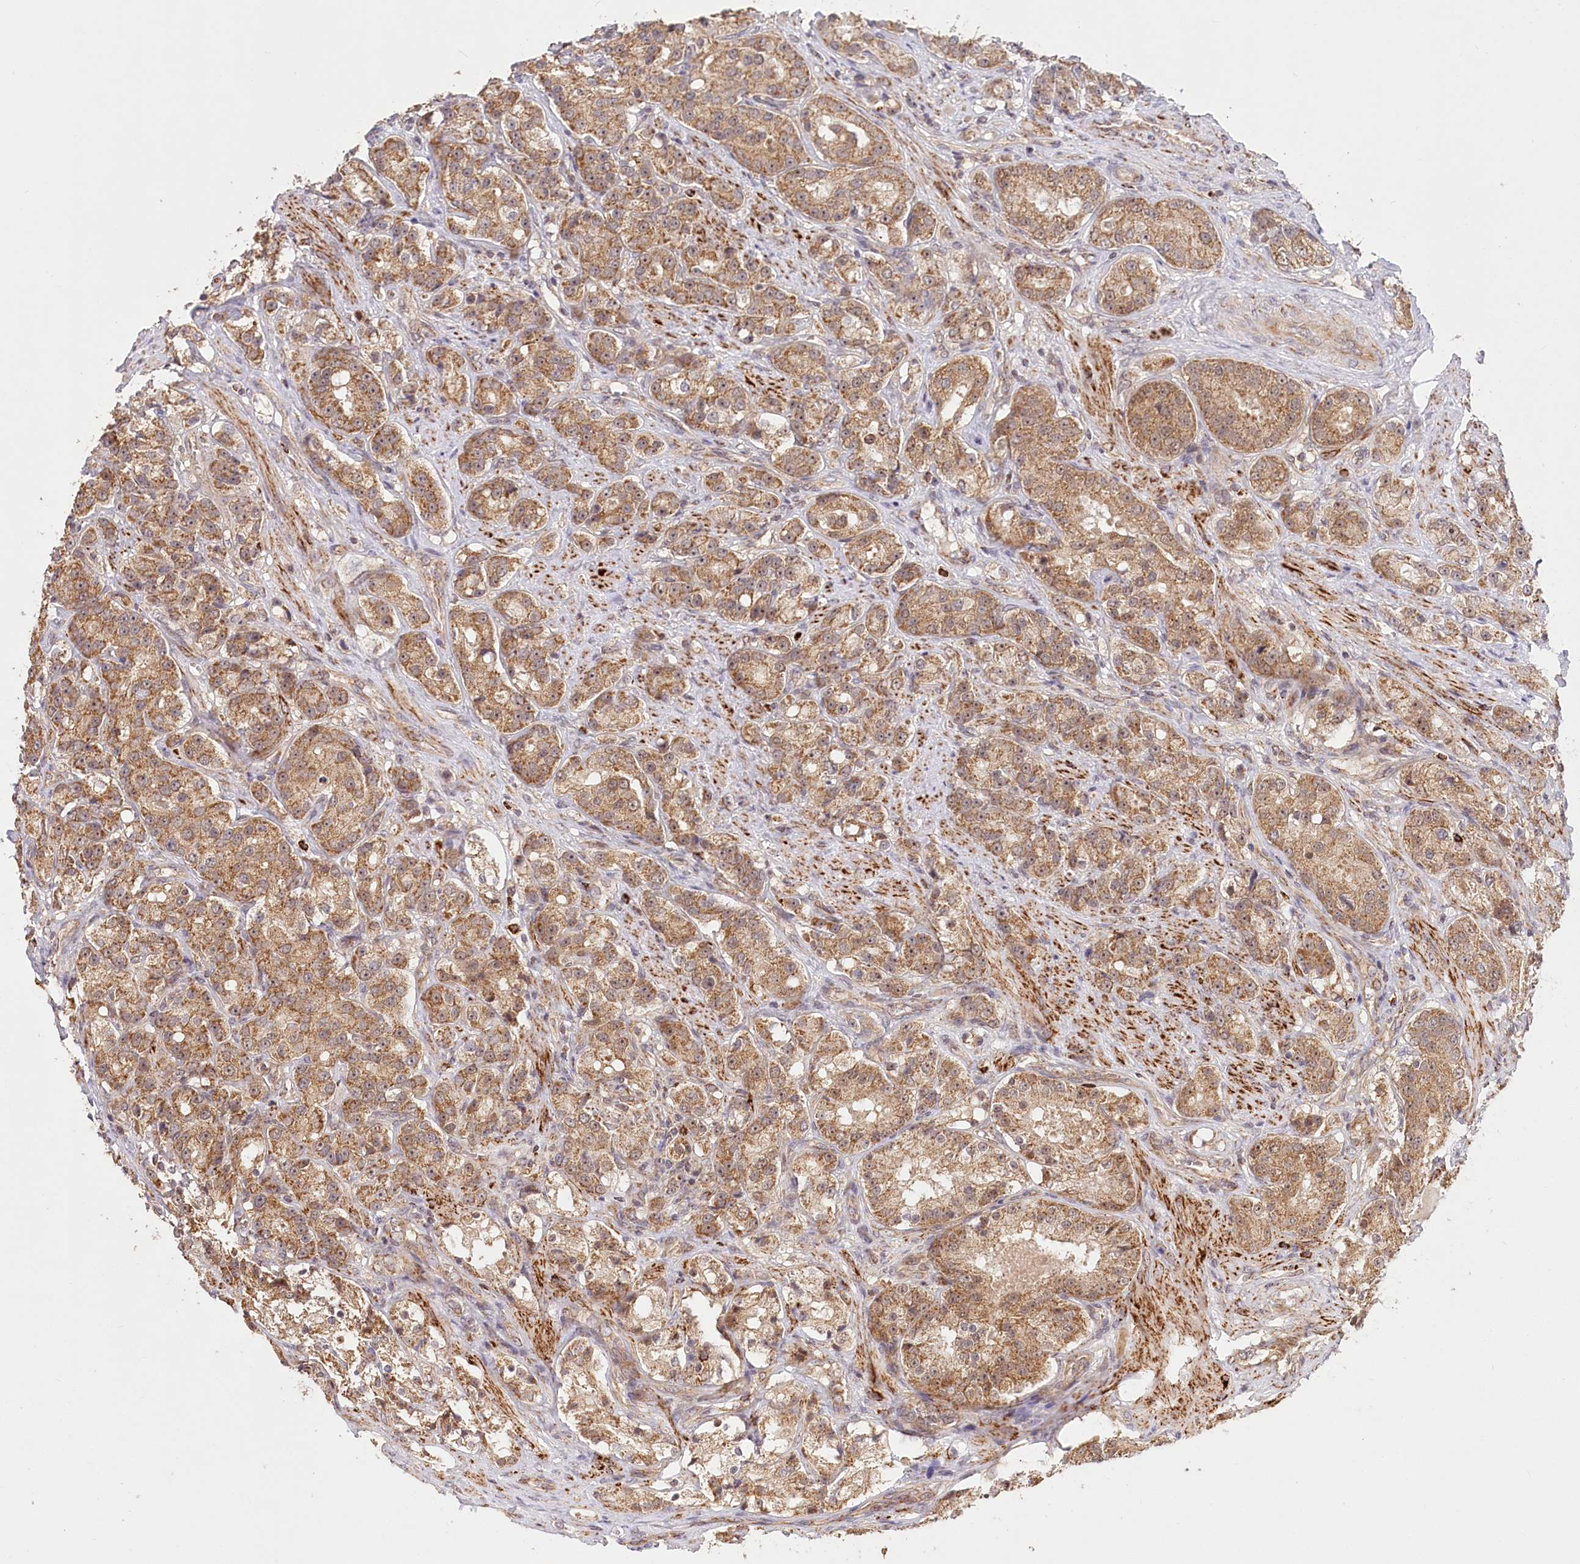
{"staining": {"intensity": "moderate", "quantity": ">75%", "location": "cytoplasmic/membranous"}, "tissue": "prostate cancer", "cell_type": "Tumor cells", "image_type": "cancer", "snomed": [{"axis": "morphology", "description": "Adenocarcinoma, High grade"}, {"axis": "topography", "description": "Prostate"}], "caption": "There is medium levels of moderate cytoplasmic/membranous staining in tumor cells of prostate cancer, as demonstrated by immunohistochemical staining (brown color).", "gene": "RTN4IP1", "patient": {"sex": "male", "age": 60}}